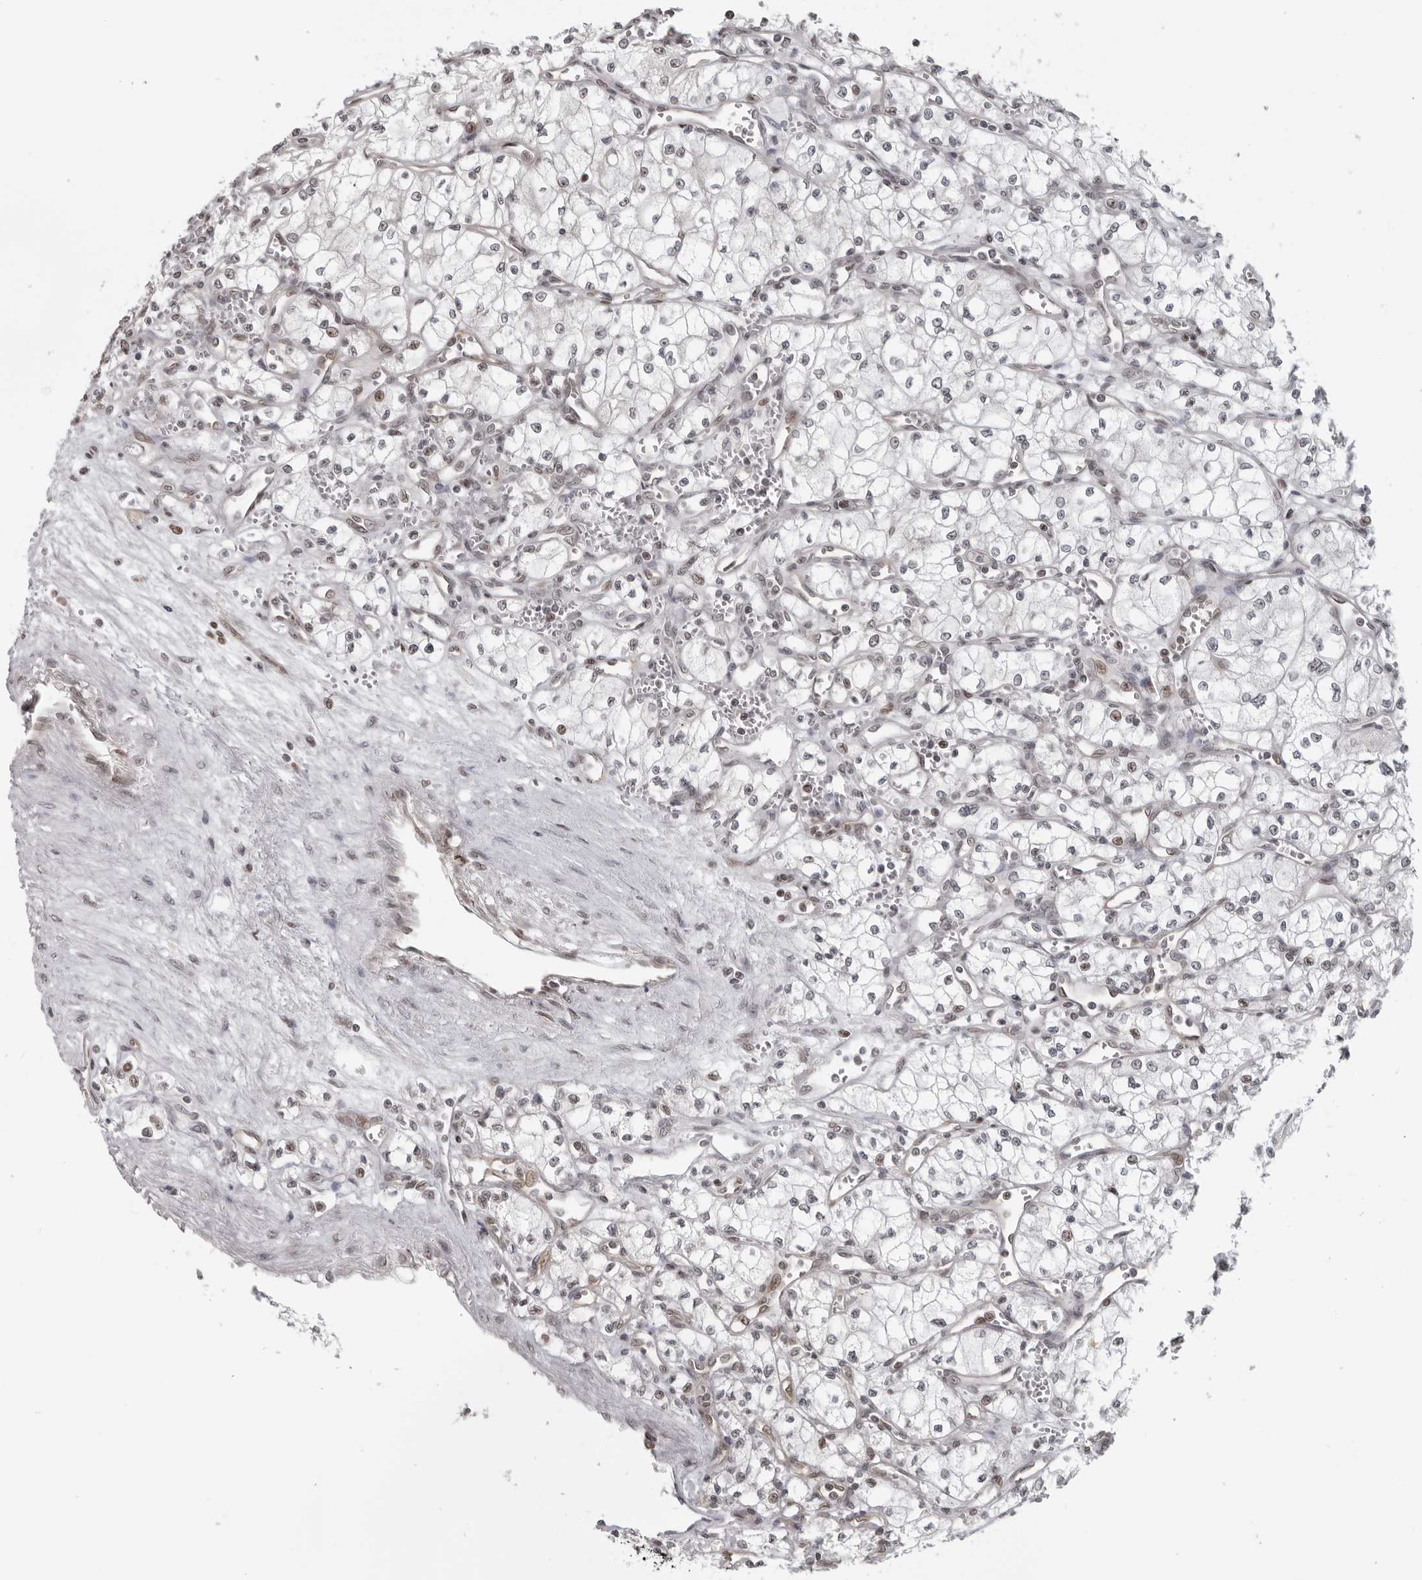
{"staining": {"intensity": "negative", "quantity": "none", "location": "none"}, "tissue": "renal cancer", "cell_type": "Tumor cells", "image_type": "cancer", "snomed": [{"axis": "morphology", "description": "Adenocarcinoma, NOS"}, {"axis": "topography", "description": "Kidney"}], "caption": "Renal adenocarcinoma was stained to show a protein in brown. There is no significant positivity in tumor cells. The staining is performed using DAB brown chromogen with nuclei counter-stained in using hematoxylin.", "gene": "MAF", "patient": {"sex": "male", "age": 59}}